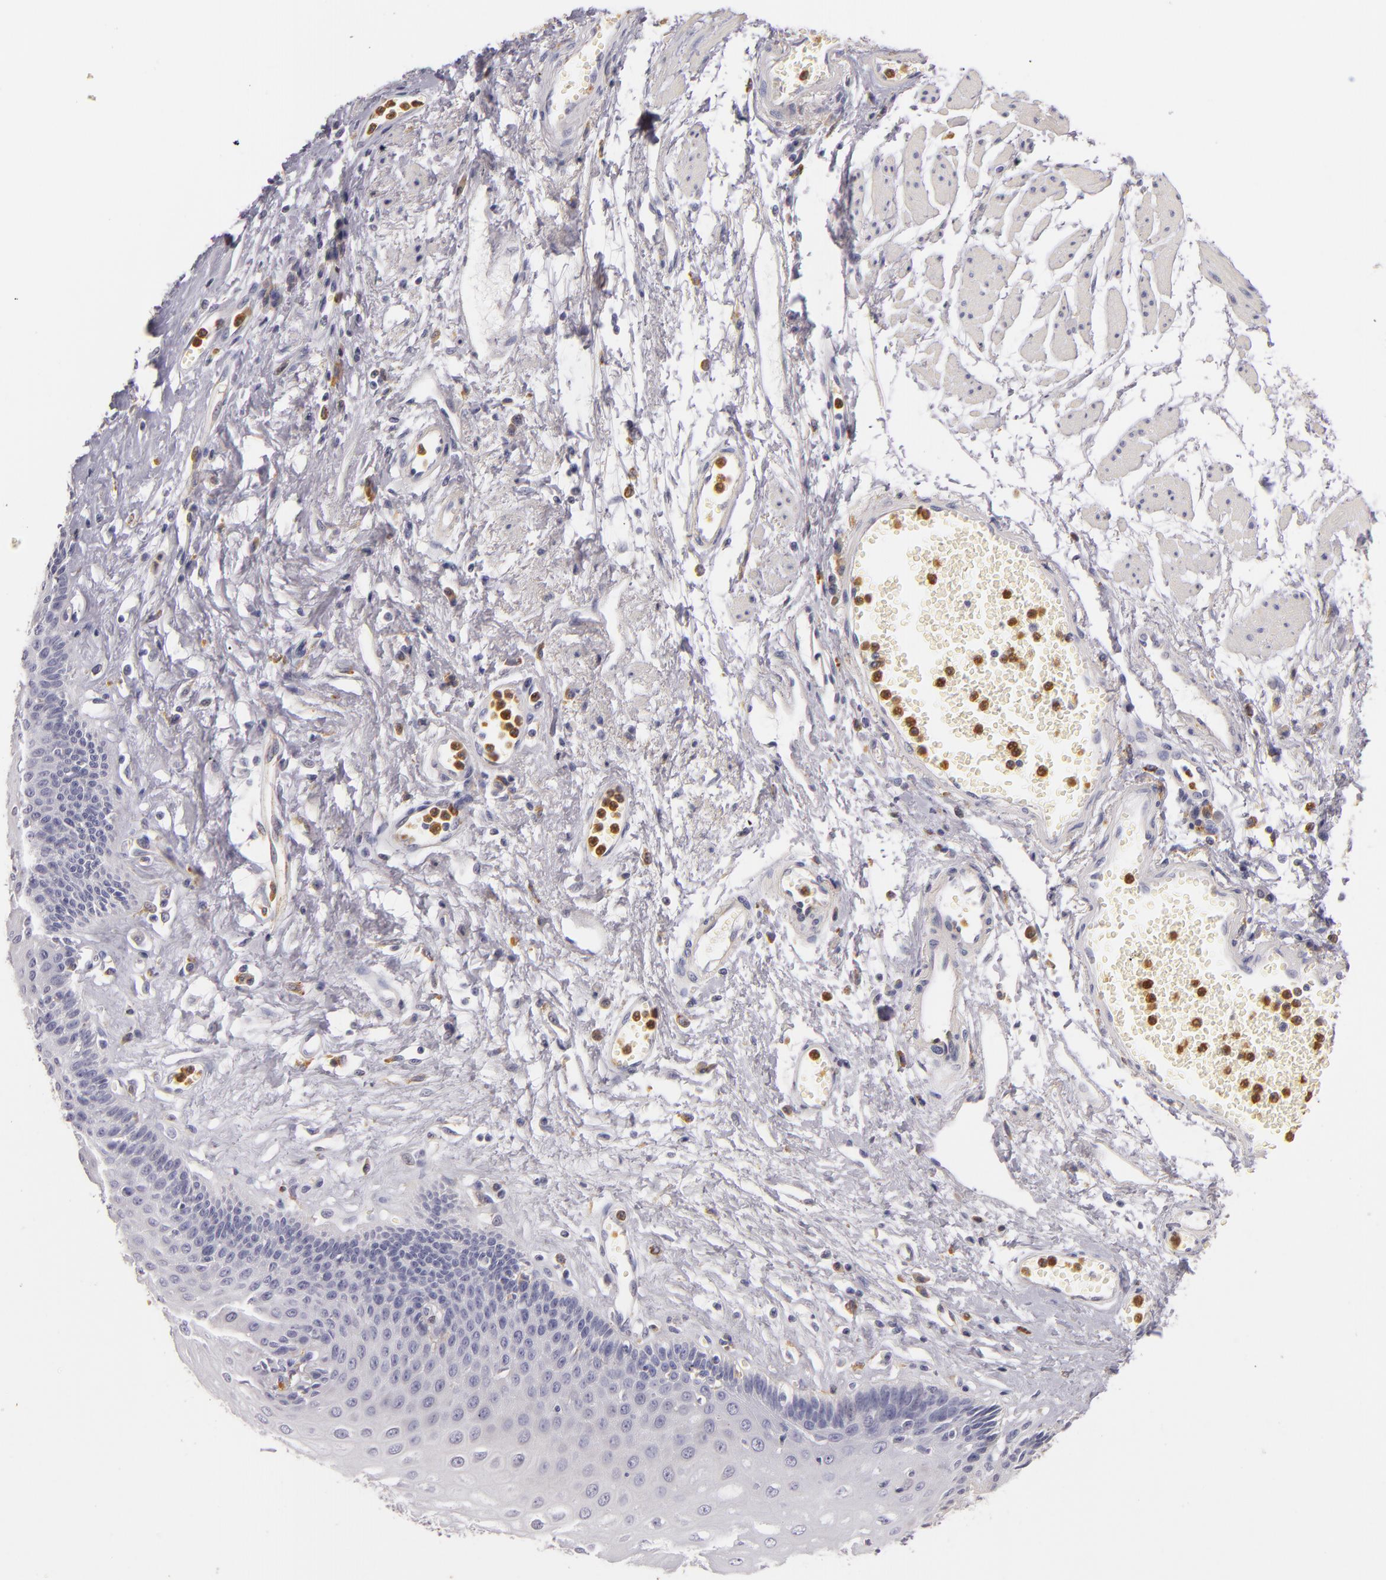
{"staining": {"intensity": "negative", "quantity": "none", "location": "none"}, "tissue": "esophagus", "cell_type": "Squamous epithelial cells", "image_type": "normal", "snomed": [{"axis": "morphology", "description": "Normal tissue, NOS"}, {"axis": "topography", "description": "Esophagus"}], "caption": "High power microscopy photomicrograph of an immunohistochemistry micrograph of benign esophagus, revealing no significant staining in squamous epithelial cells.", "gene": "TLR8", "patient": {"sex": "male", "age": 65}}